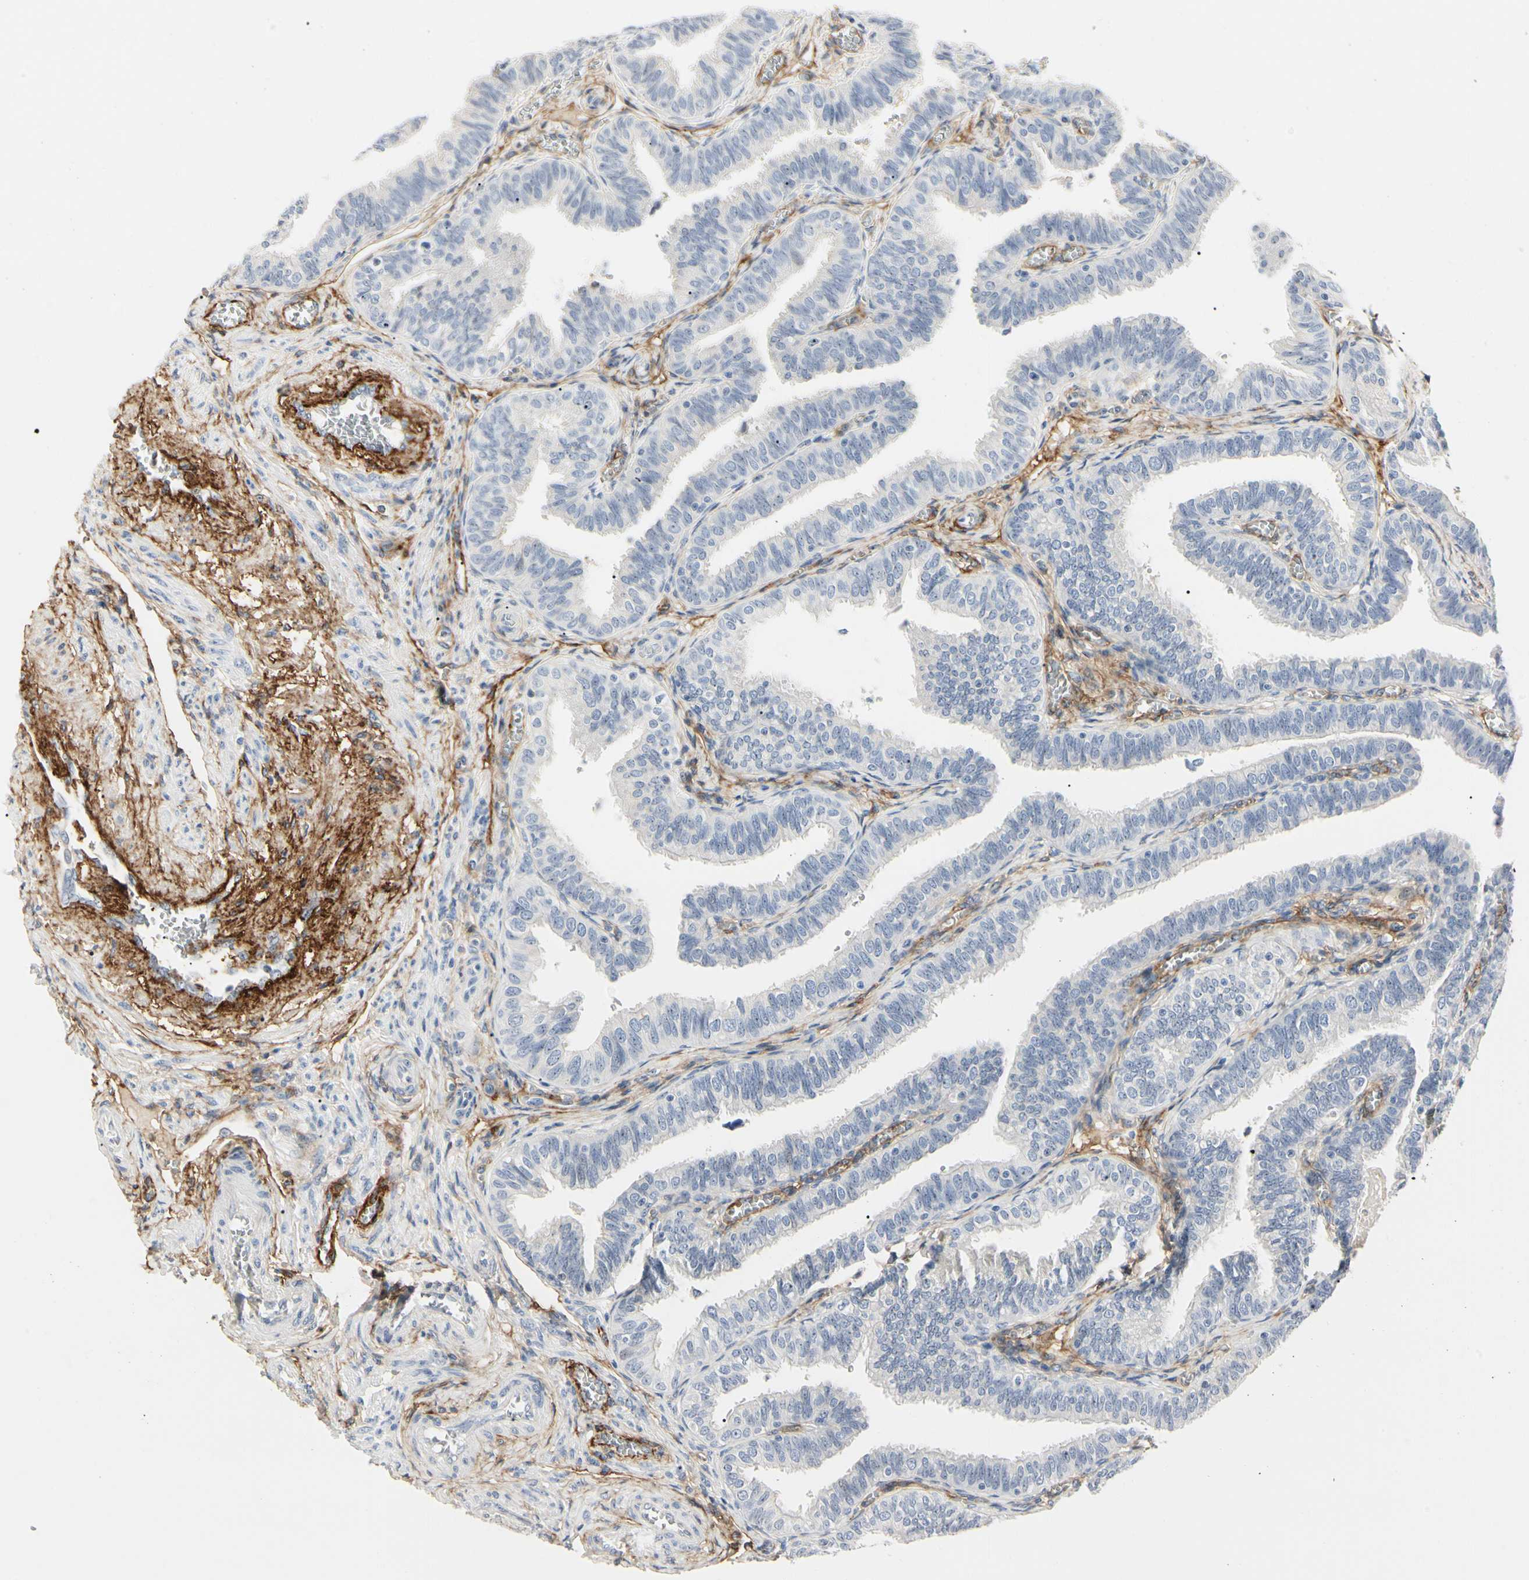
{"staining": {"intensity": "negative", "quantity": "none", "location": "none"}, "tissue": "fallopian tube", "cell_type": "Glandular cells", "image_type": "normal", "snomed": [{"axis": "morphology", "description": "Normal tissue, NOS"}, {"axis": "topography", "description": "Fallopian tube"}], "caption": "Immunohistochemistry of normal fallopian tube reveals no staining in glandular cells.", "gene": "GGT5", "patient": {"sex": "female", "age": 46}}